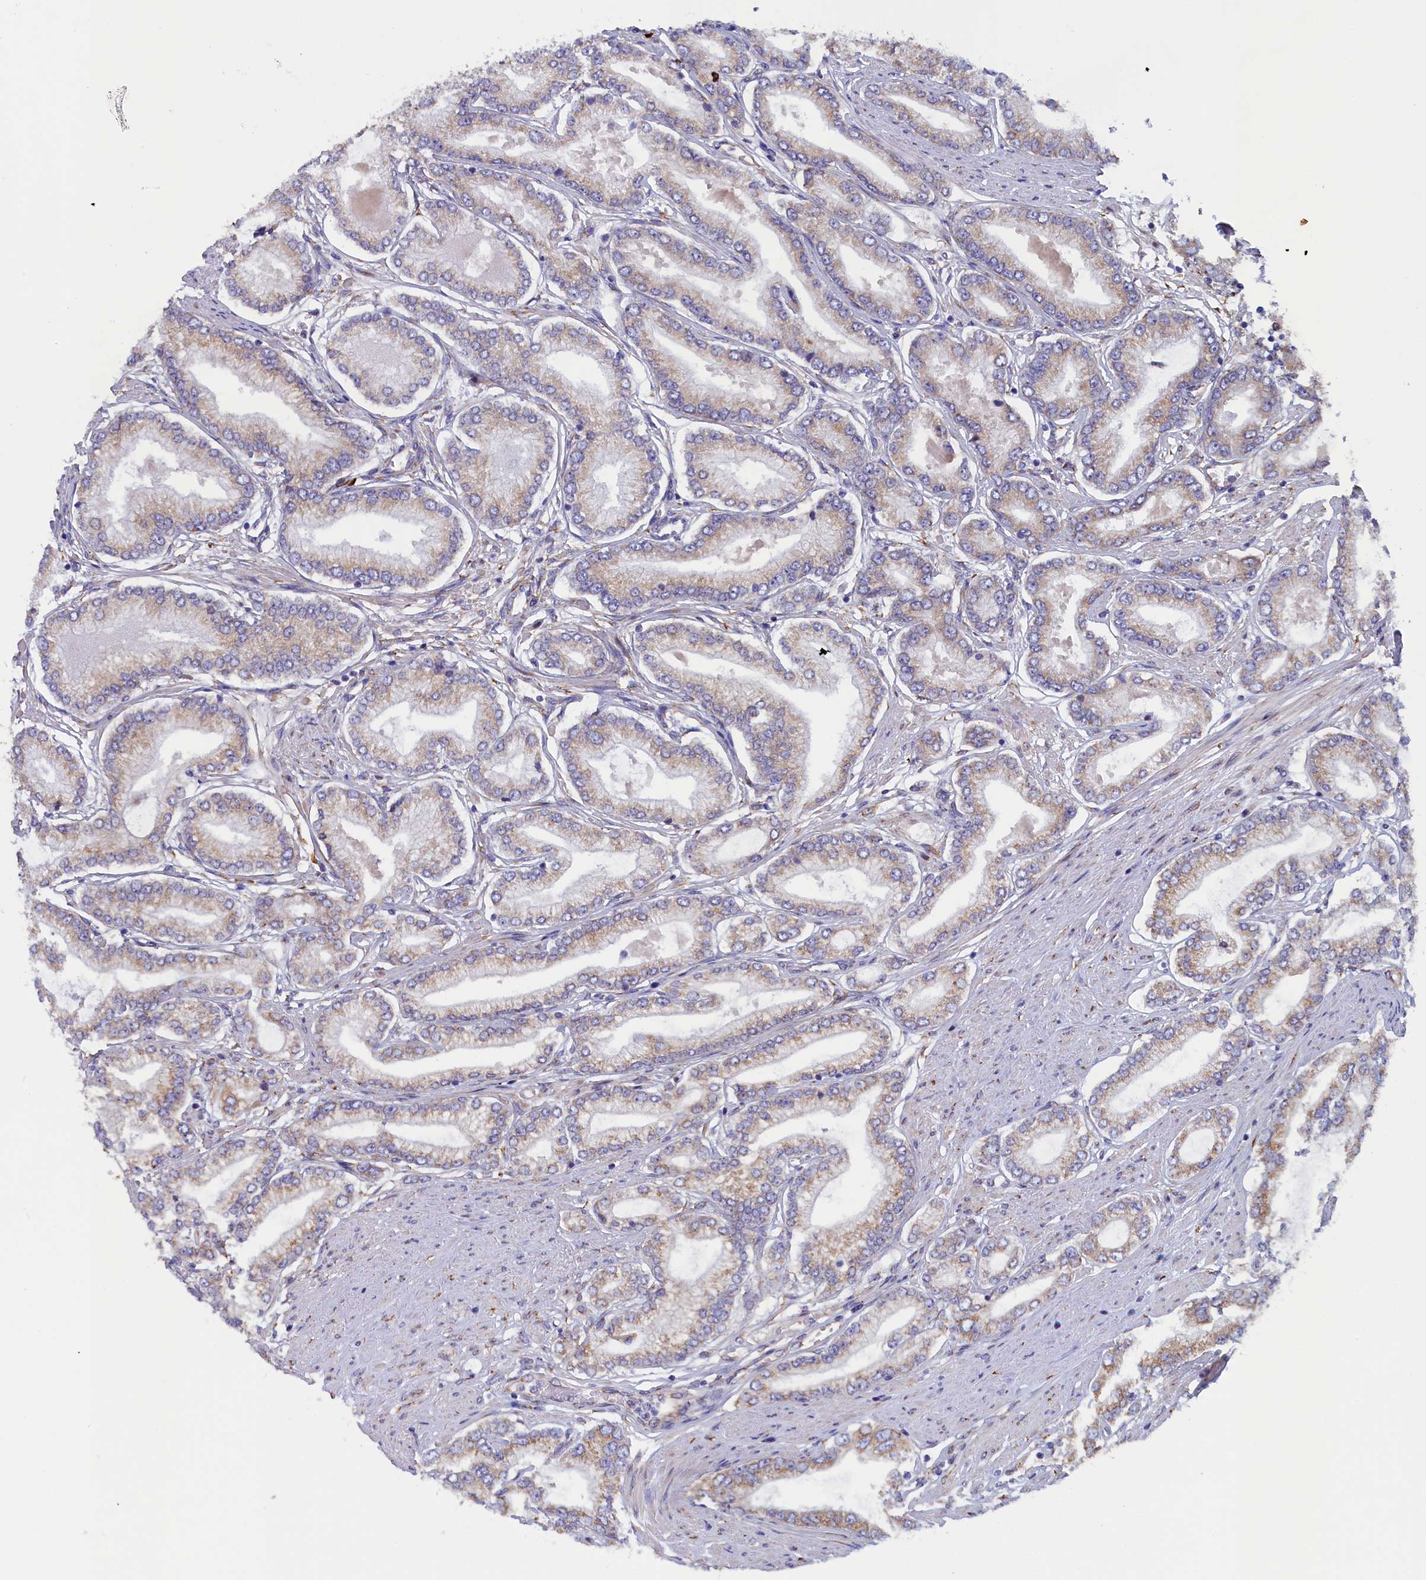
{"staining": {"intensity": "moderate", "quantity": "25%-75%", "location": "cytoplasmic/membranous"}, "tissue": "prostate cancer", "cell_type": "Tumor cells", "image_type": "cancer", "snomed": [{"axis": "morphology", "description": "Adenocarcinoma, Low grade"}, {"axis": "topography", "description": "Prostate"}], "caption": "This image shows low-grade adenocarcinoma (prostate) stained with immunohistochemistry (IHC) to label a protein in brown. The cytoplasmic/membranous of tumor cells show moderate positivity for the protein. Nuclei are counter-stained blue.", "gene": "CCDC68", "patient": {"sex": "male", "age": 63}}